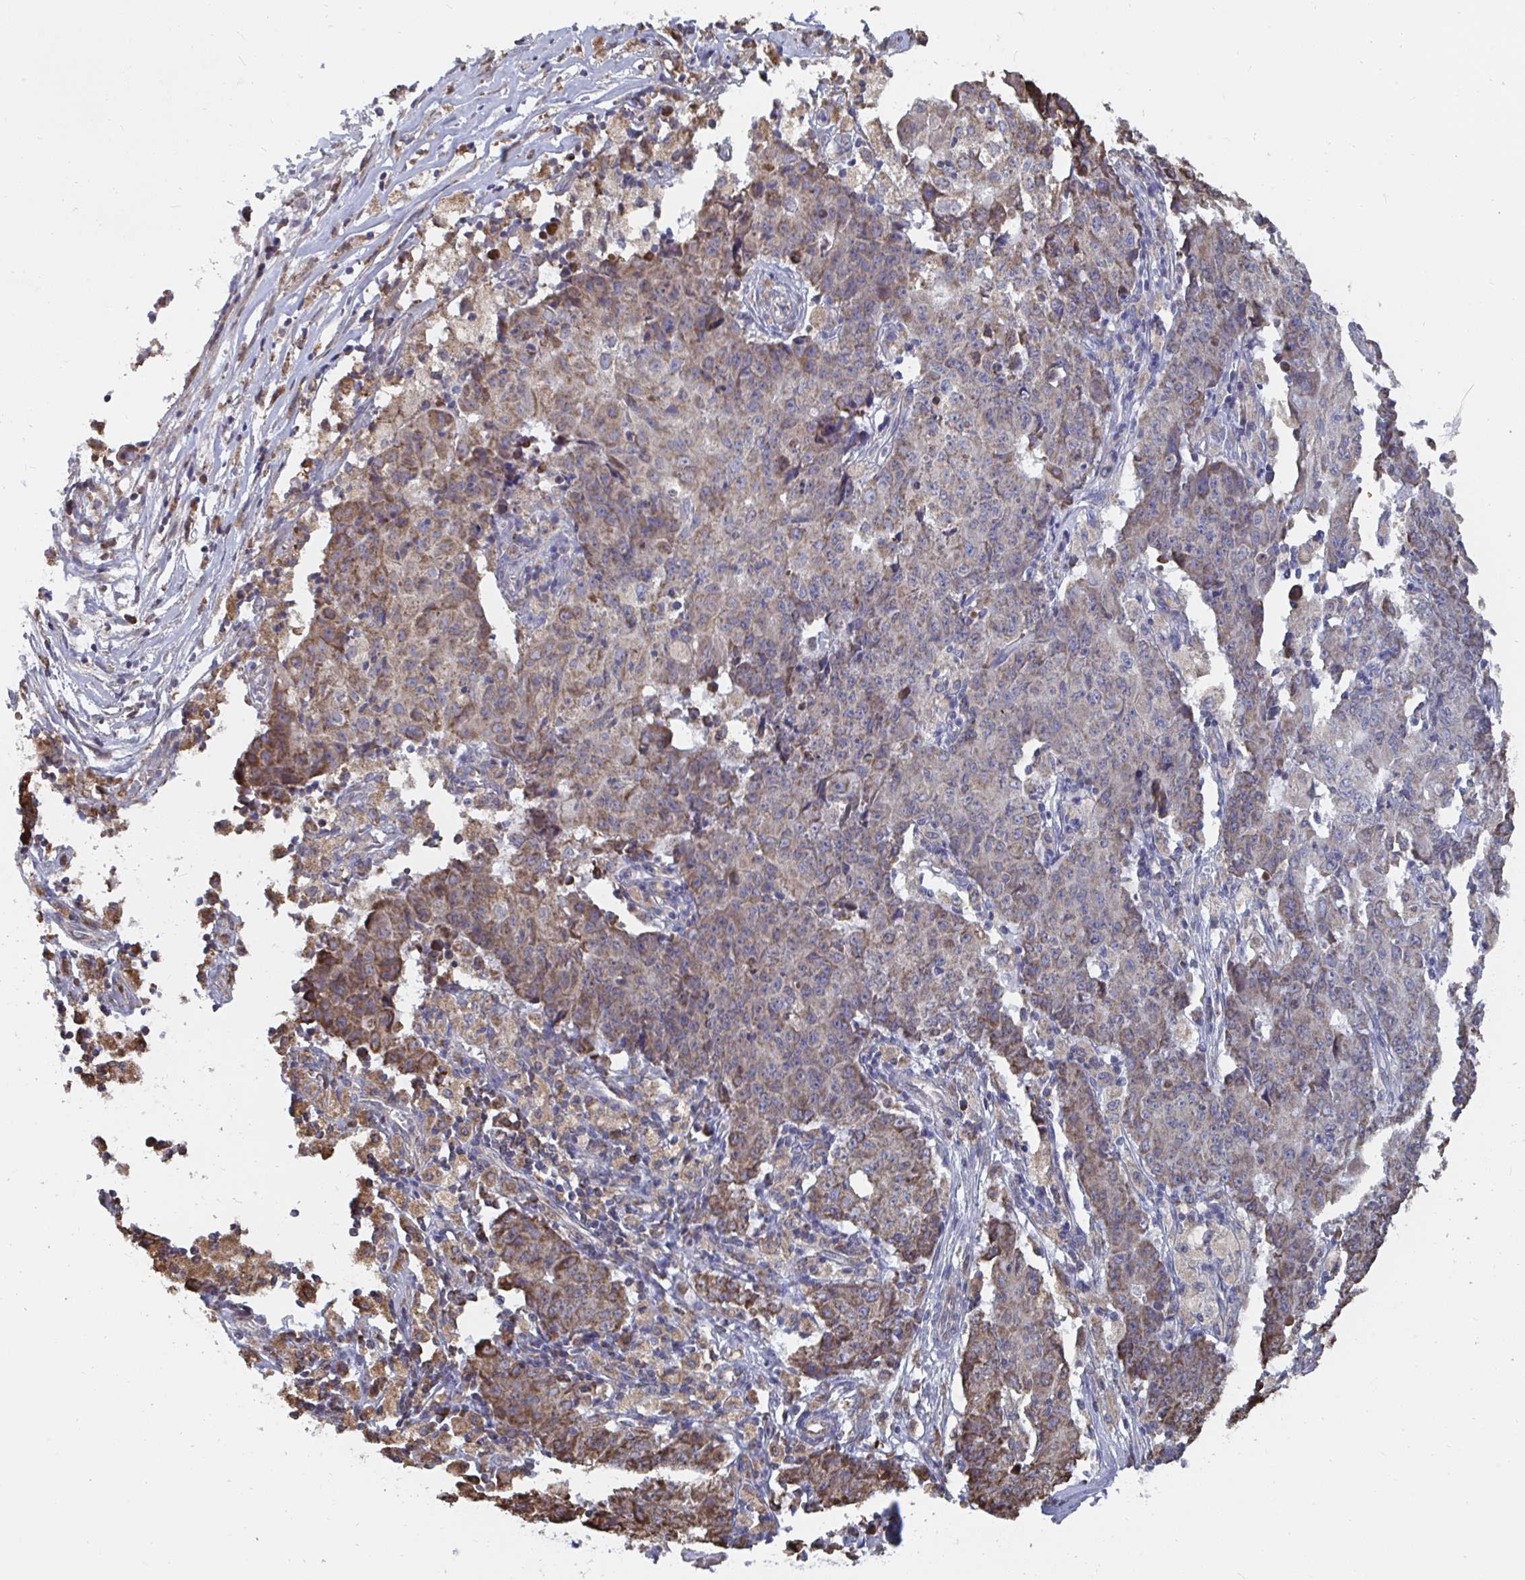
{"staining": {"intensity": "weak", "quantity": "25%-75%", "location": "cytoplasmic/membranous"}, "tissue": "ovarian cancer", "cell_type": "Tumor cells", "image_type": "cancer", "snomed": [{"axis": "morphology", "description": "Carcinoma, endometroid"}, {"axis": "topography", "description": "Ovary"}], "caption": "This photomicrograph shows IHC staining of ovarian cancer, with low weak cytoplasmic/membranous expression in about 25%-75% of tumor cells.", "gene": "ELAVL1", "patient": {"sex": "female", "age": 42}}